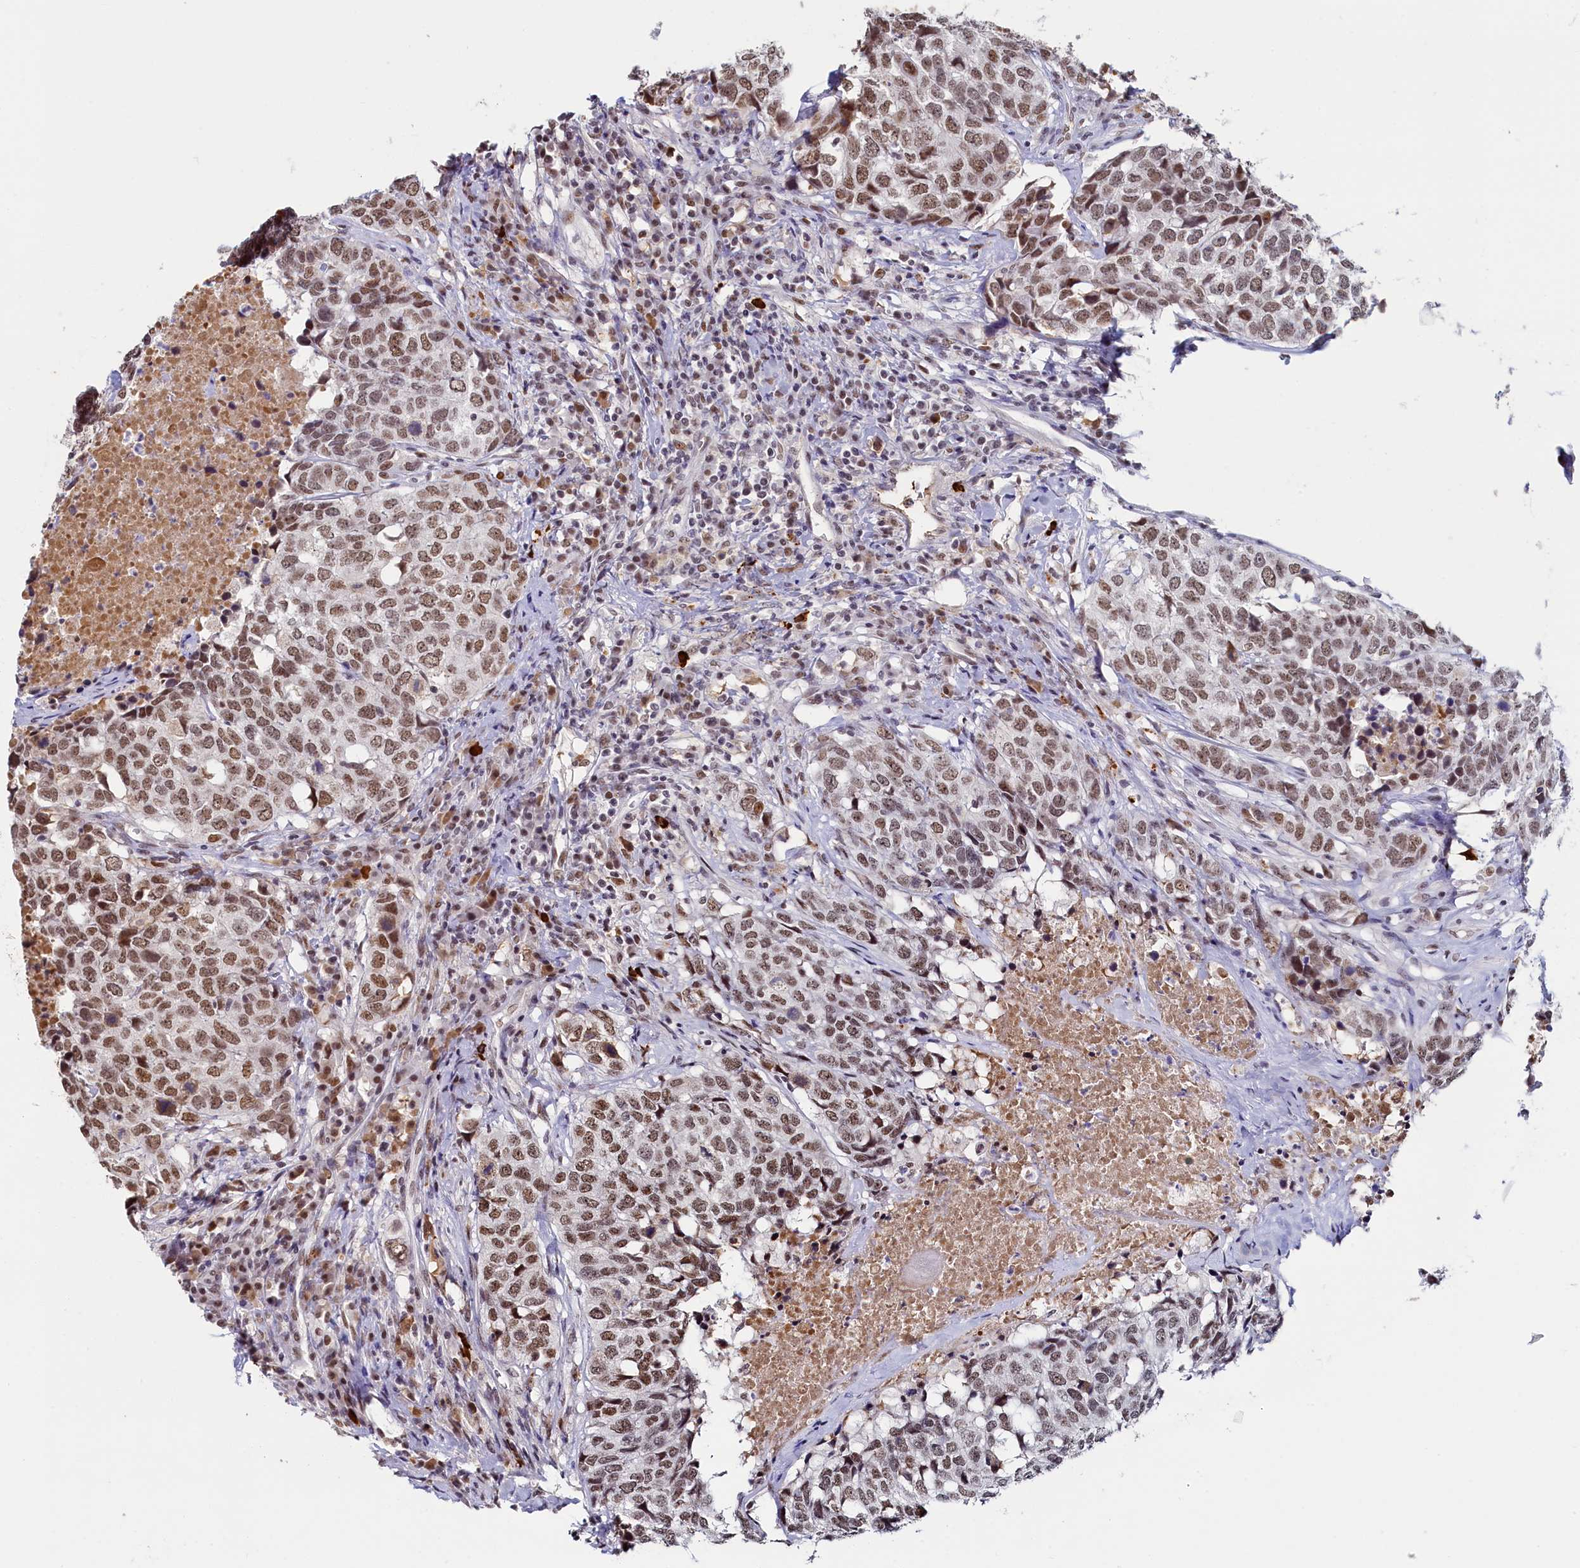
{"staining": {"intensity": "moderate", "quantity": ">75%", "location": "nuclear"}, "tissue": "head and neck cancer", "cell_type": "Tumor cells", "image_type": "cancer", "snomed": [{"axis": "morphology", "description": "Squamous cell carcinoma, NOS"}, {"axis": "topography", "description": "Head-Neck"}], "caption": "Head and neck cancer (squamous cell carcinoma) stained with a brown dye displays moderate nuclear positive positivity in approximately >75% of tumor cells.", "gene": "INTS14", "patient": {"sex": "male", "age": 66}}